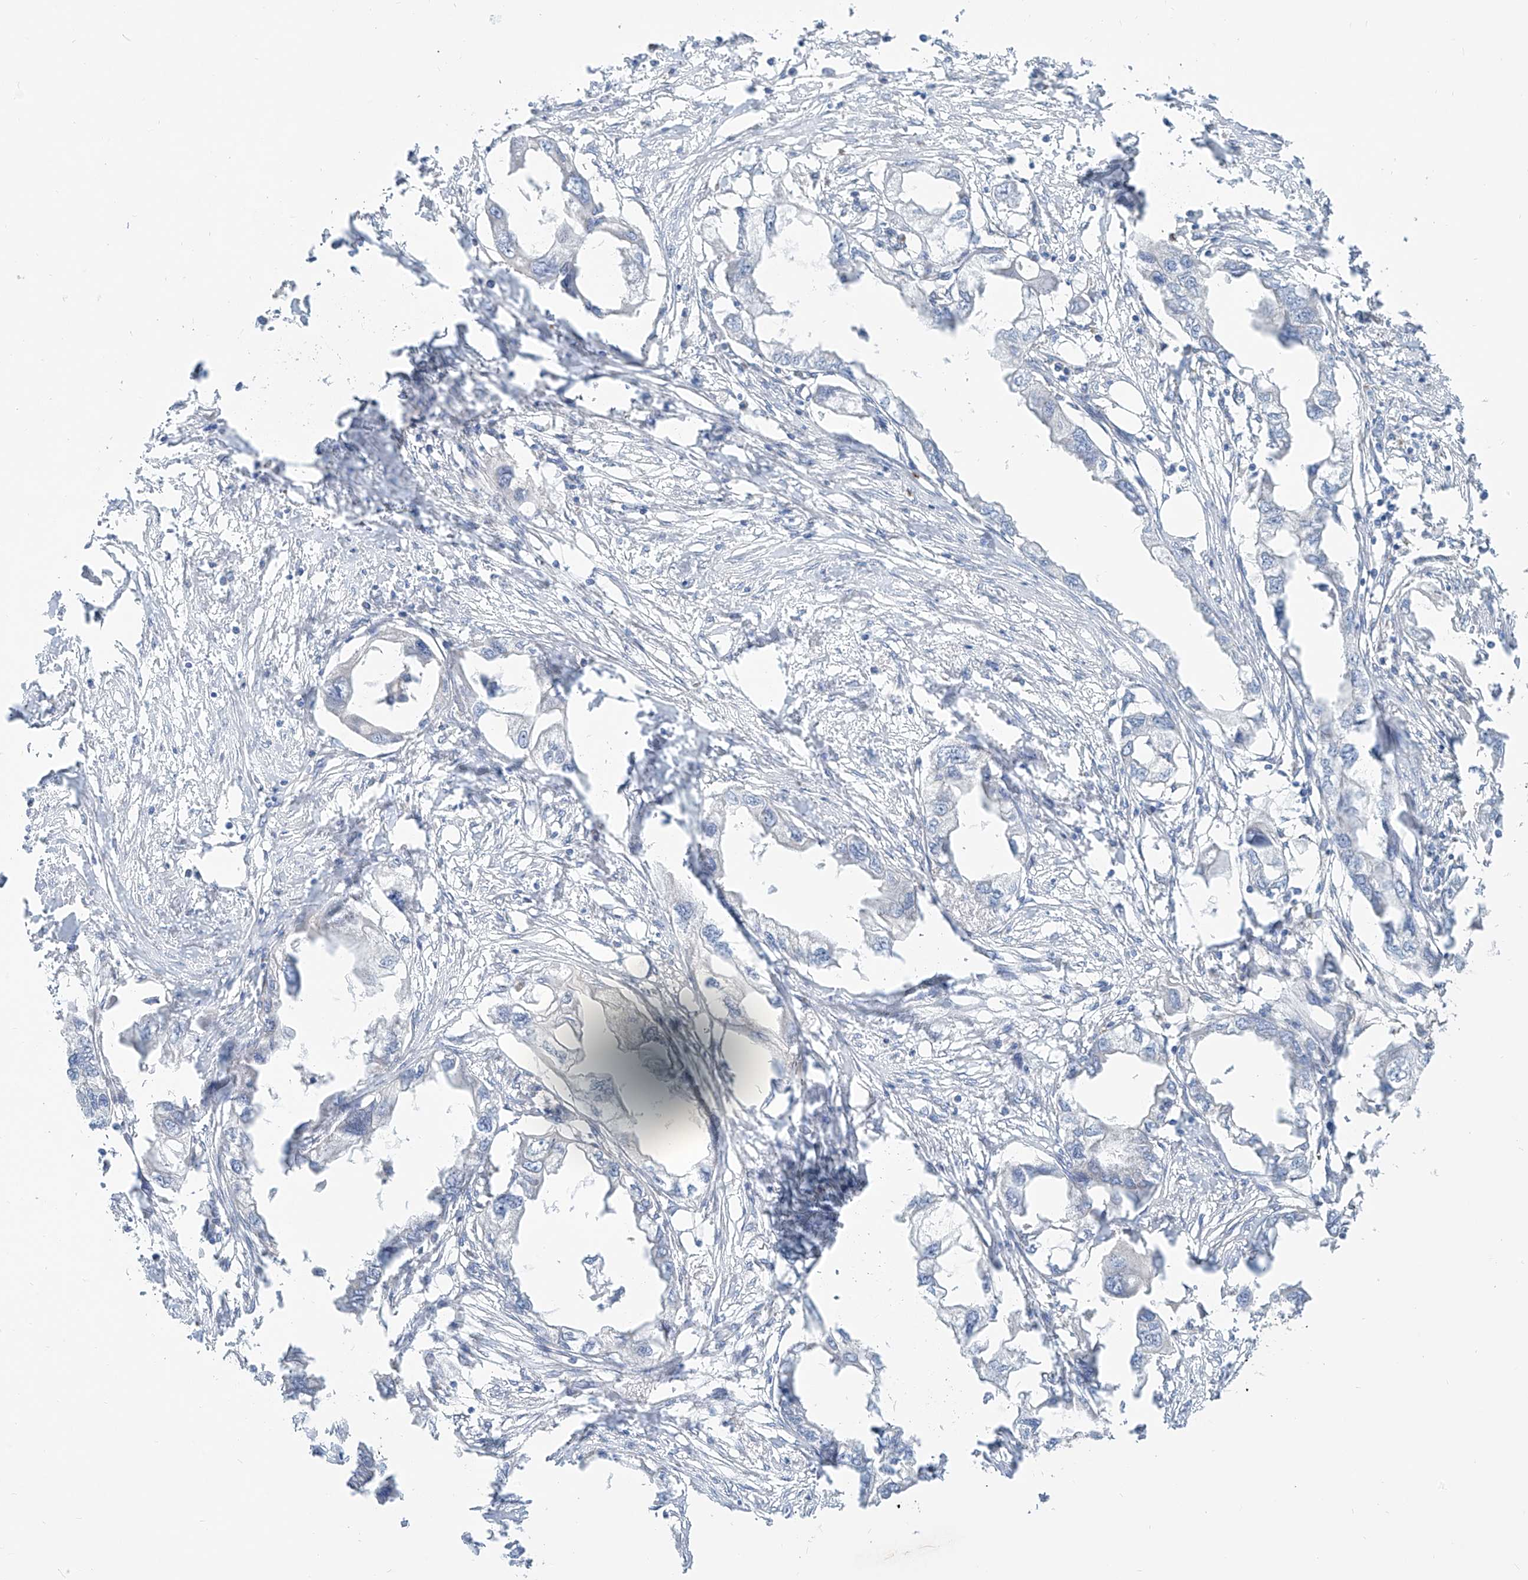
{"staining": {"intensity": "negative", "quantity": "none", "location": "none"}, "tissue": "endometrial cancer", "cell_type": "Tumor cells", "image_type": "cancer", "snomed": [{"axis": "morphology", "description": "Adenocarcinoma, NOS"}, {"axis": "morphology", "description": "Adenocarcinoma, metastatic, NOS"}, {"axis": "topography", "description": "Adipose tissue"}, {"axis": "topography", "description": "Endometrium"}], "caption": "Protein analysis of endometrial metastatic adenocarcinoma reveals no significant staining in tumor cells.", "gene": "KRTAP25-1", "patient": {"sex": "female", "age": 67}}